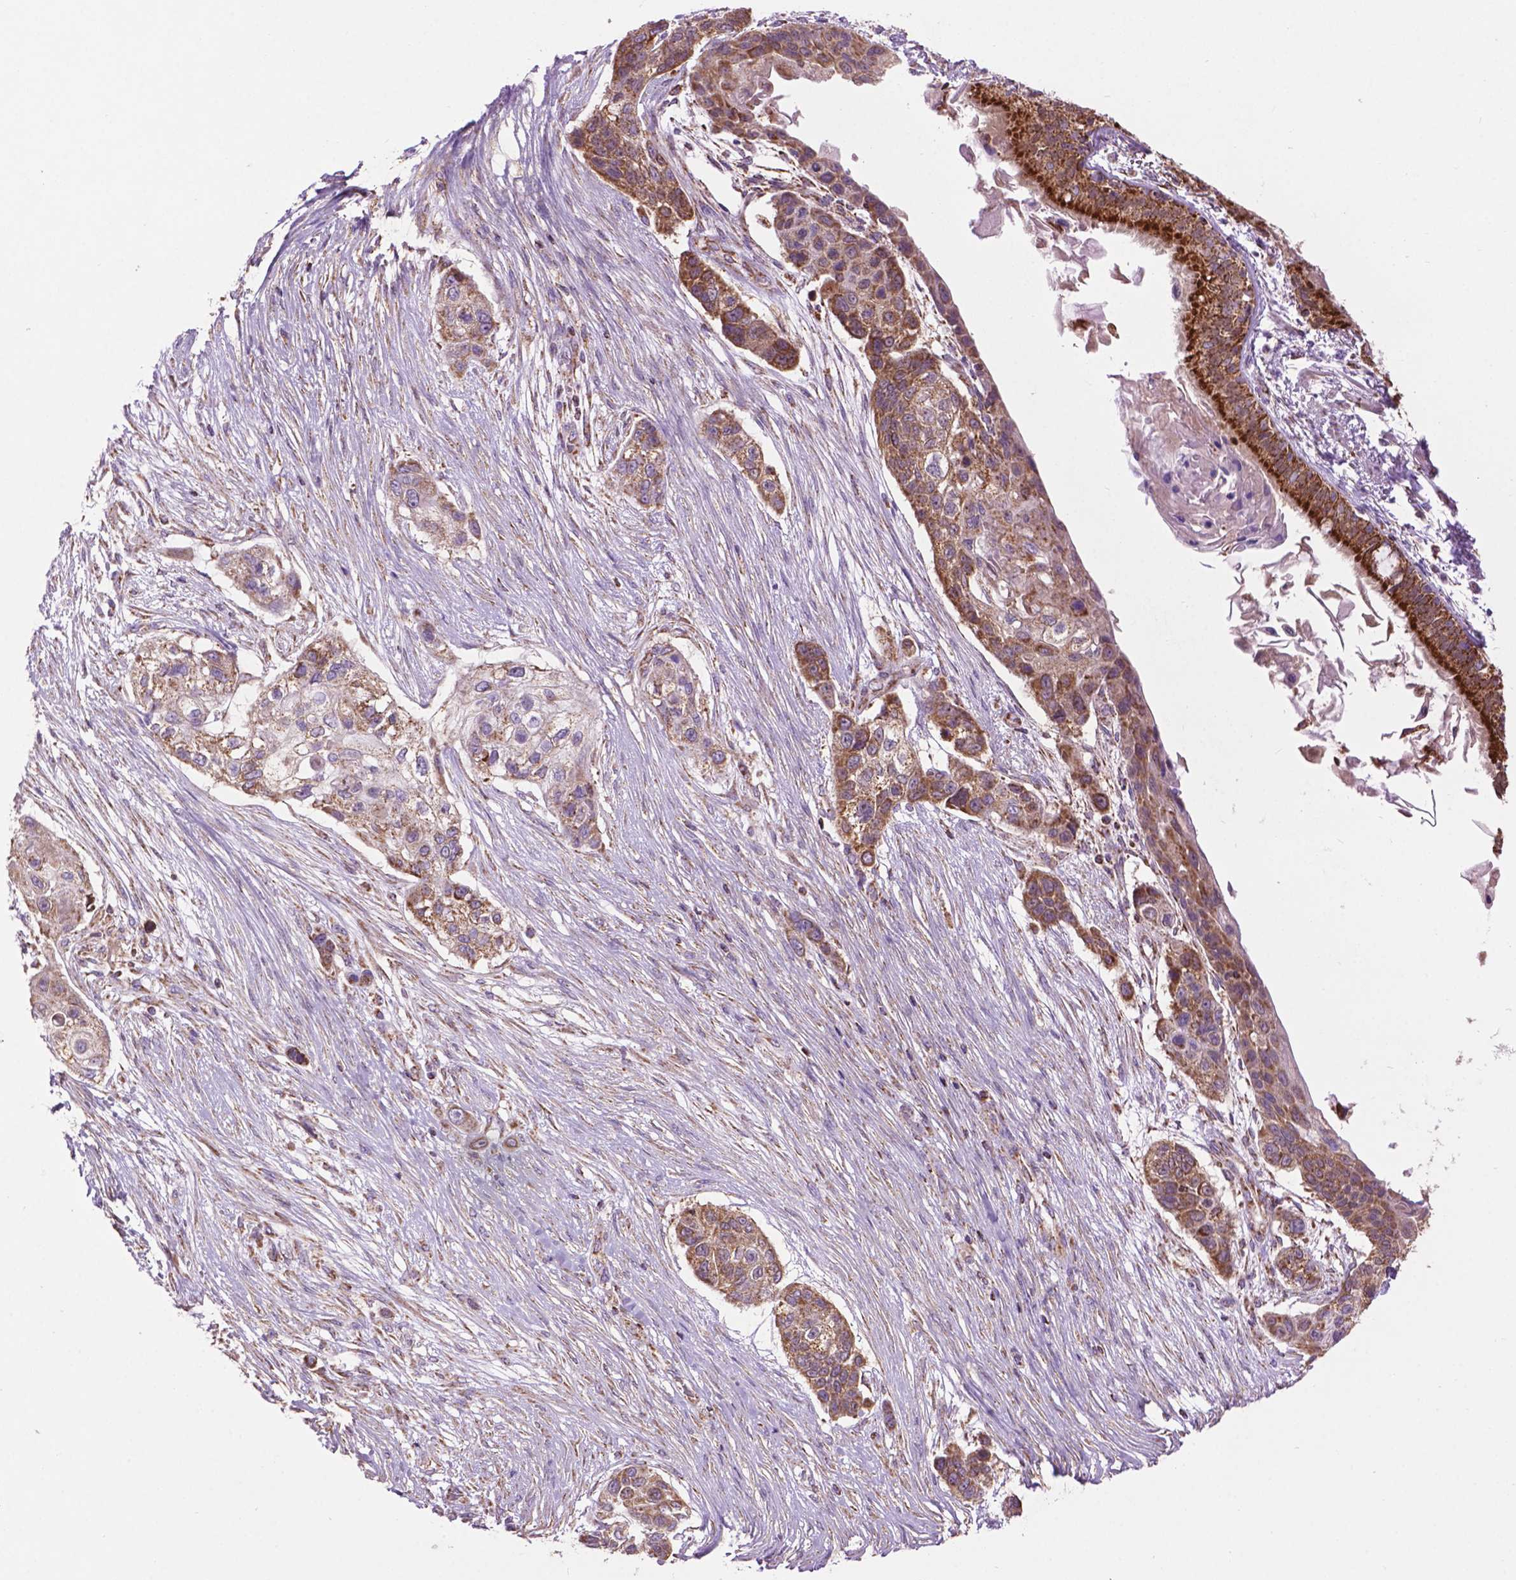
{"staining": {"intensity": "moderate", "quantity": "25%-75%", "location": "cytoplasmic/membranous"}, "tissue": "lung cancer", "cell_type": "Tumor cells", "image_type": "cancer", "snomed": [{"axis": "morphology", "description": "Squamous cell carcinoma, NOS"}, {"axis": "topography", "description": "Lung"}], "caption": "Immunohistochemistry (IHC) micrograph of neoplastic tissue: squamous cell carcinoma (lung) stained using immunohistochemistry (IHC) exhibits medium levels of moderate protein expression localized specifically in the cytoplasmic/membranous of tumor cells, appearing as a cytoplasmic/membranous brown color.", "gene": "PYCR3", "patient": {"sex": "male", "age": 69}}